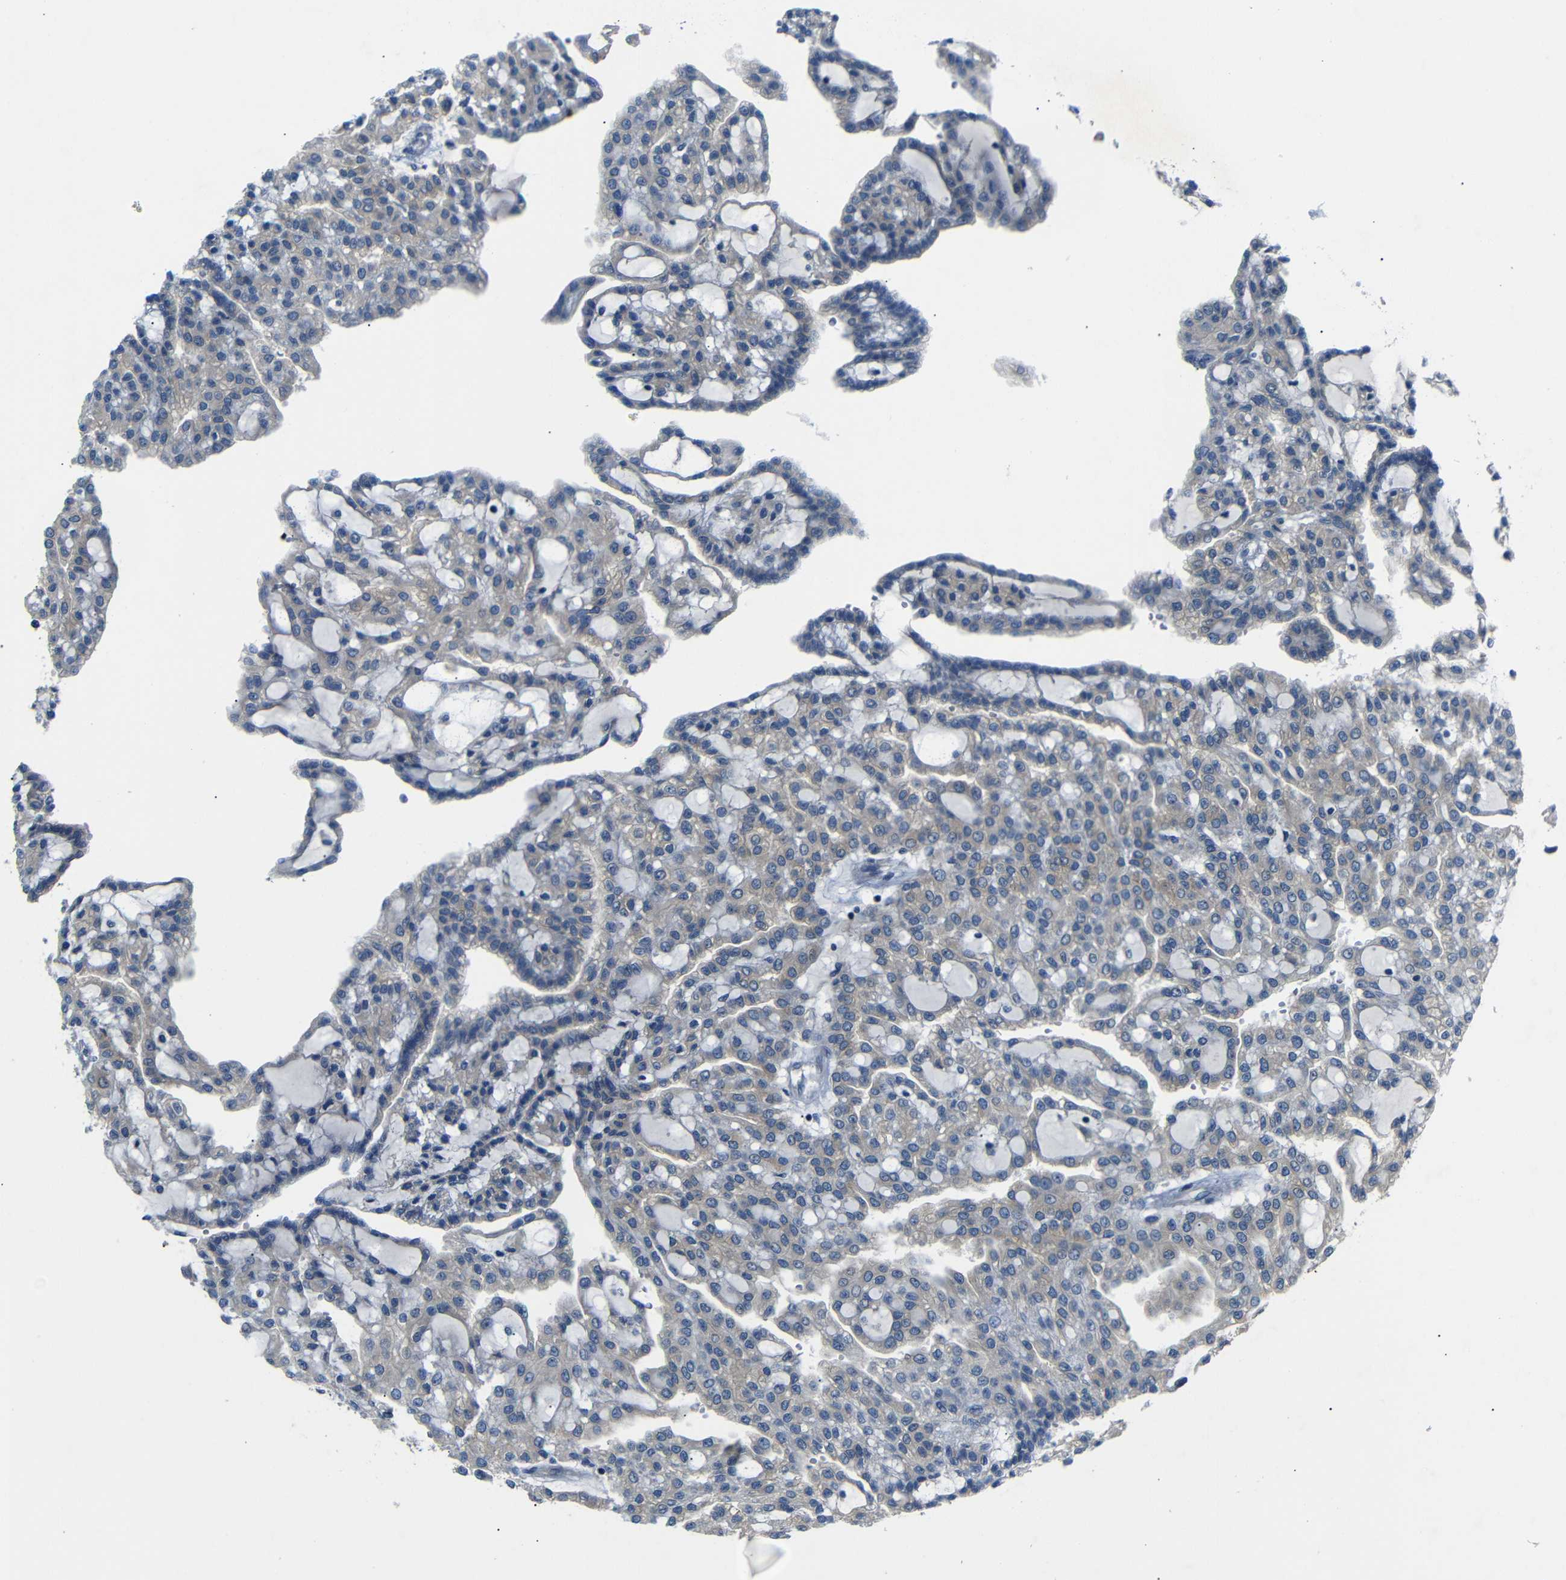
{"staining": {"intensity": "weak", "quantity": ">75%", "location": "cytoplasmic/membranous"}, "tissue": "renal cancer", "cell_type": "Tumor cells", "image_type": "cancer", "snomed": [{"axis": "morphology", "description": "Adenocarcinoma, NOS"}, {"axis": "topography", "description": "Kidney"}], "caption": "Protein expression analysis of adenocarcinoma (renal) shows weak cytoplasmic/membranous staining in approximately >75% of tumor cells.", "gene": "DCP1A", "patient": {"sex": "male", "age": 63}}